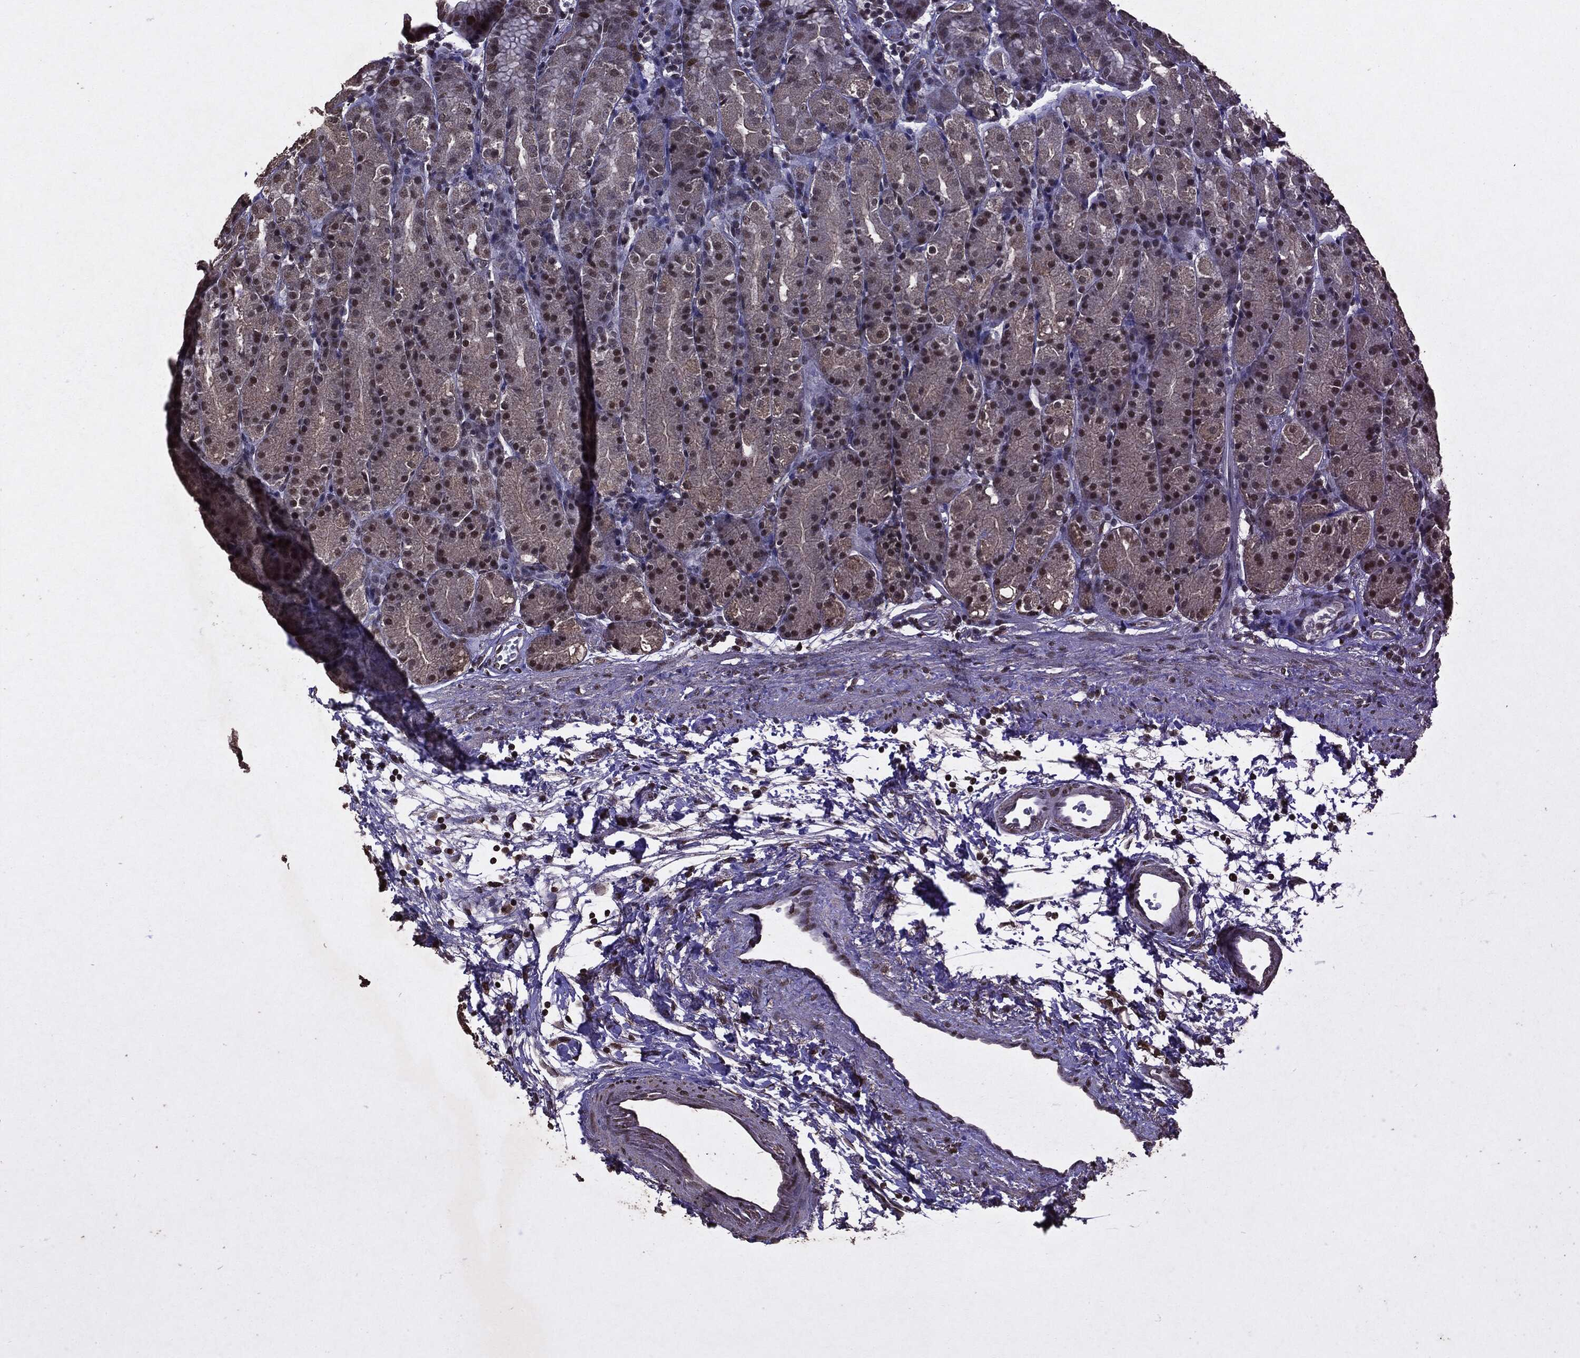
{"staining": {"intensity": "moderate", "quantity": "25%-75%", "location": "nuclear"}, "tissue": "stomach", "cell_type": "Glandular cells", "image_type": "normal", "snomed": [{"axis": "morphology", "description": "Normal tissue, NOS"}, {"axis": "morphology", "description": "Adenocarcinoma, NOS"}, {"axis": "topography", "description": "Stomach"}], "caption": "Protein analysis of normal stomach displays moderate nuclear staining in approximately 25%-75% of glandular cells.", "gene": "RAD18", "patient": {"sex": "female", "age": 81}}